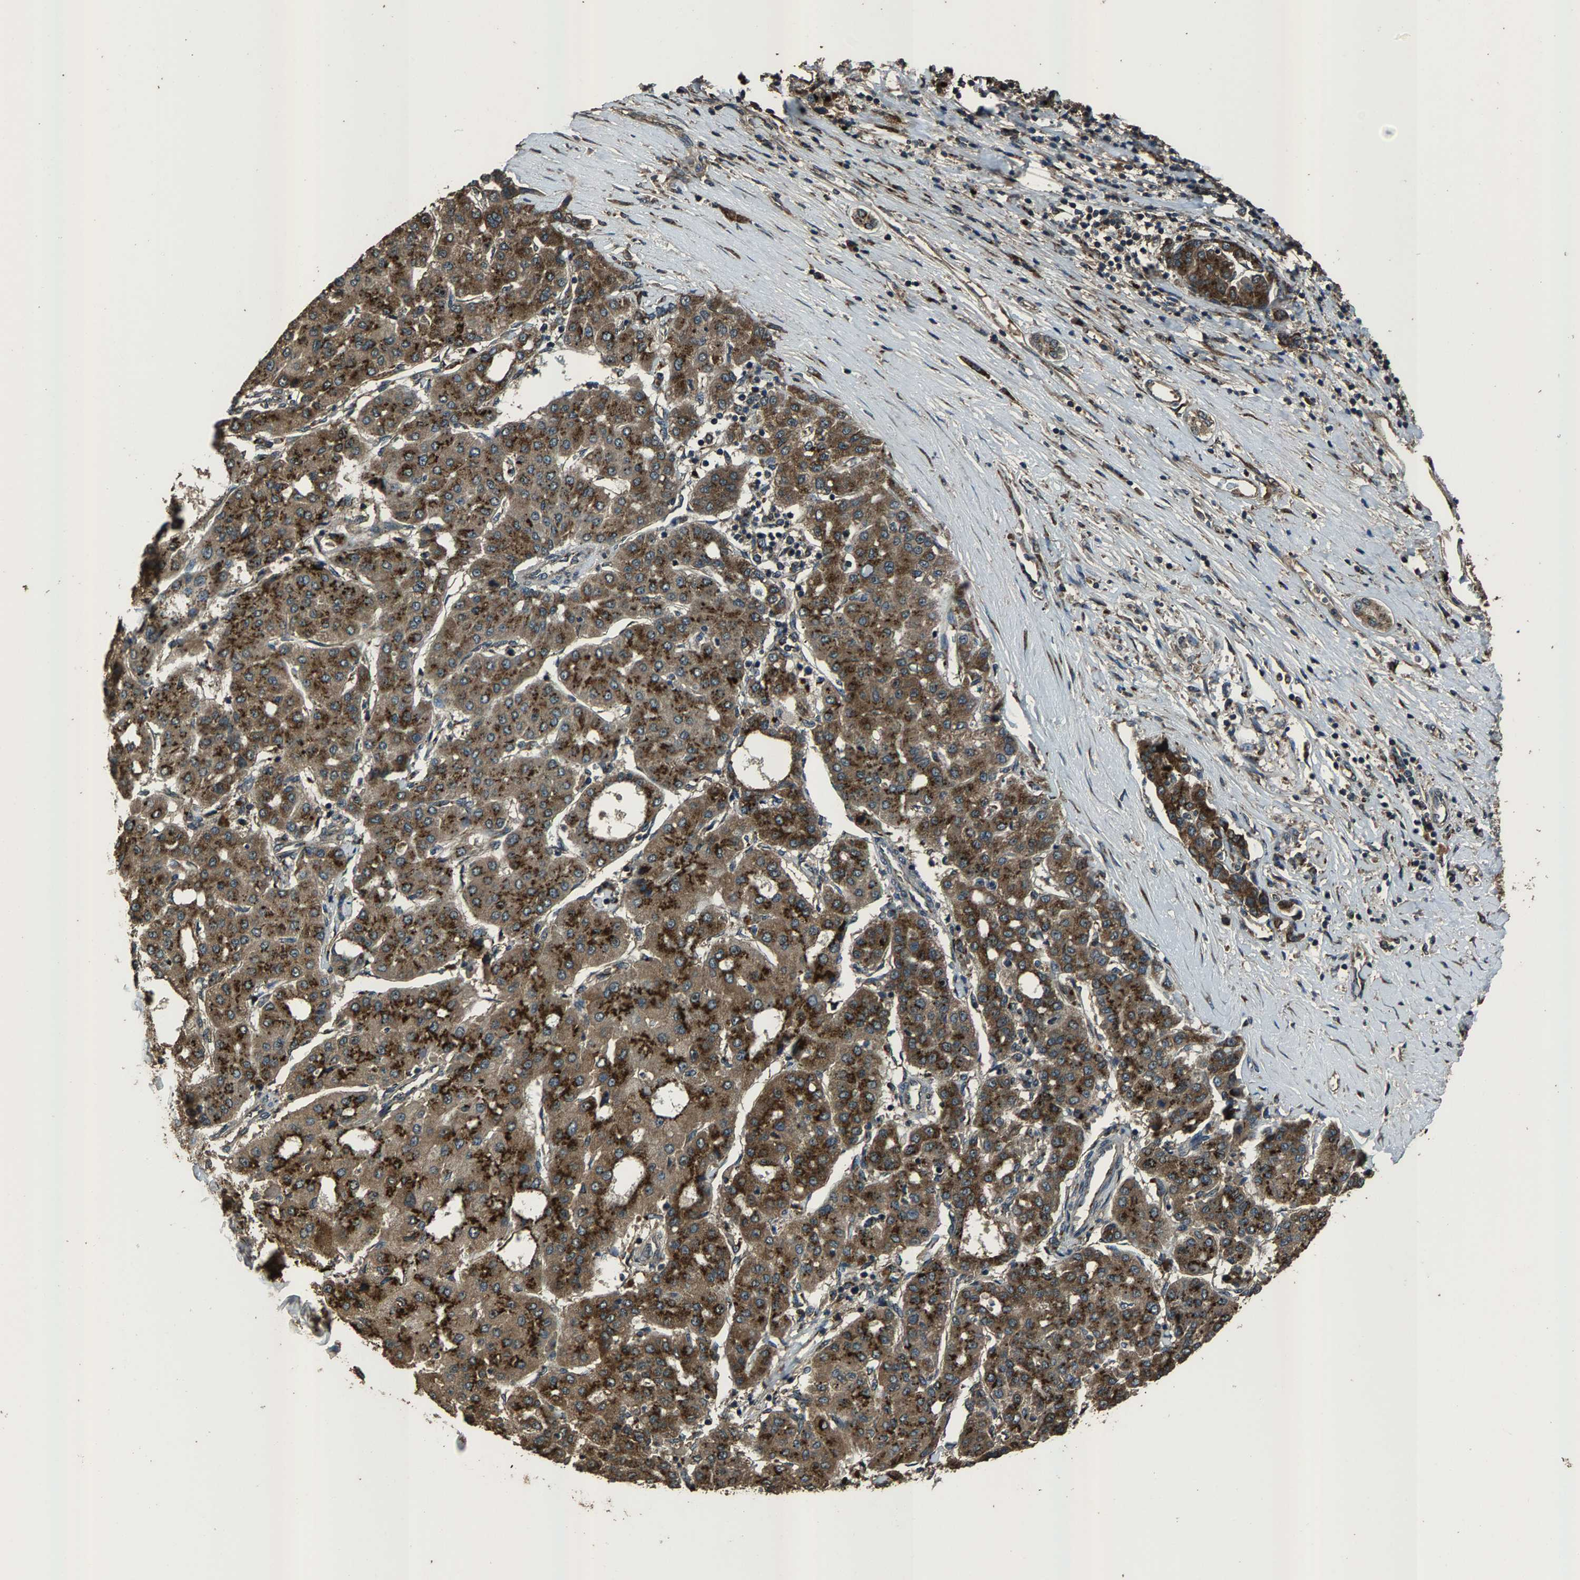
{"staining": {"intensity": "strong", "quantity": ">75%", "location": "cytoplasmic/membranous"}, "tissue": "liver cancer", "cell_type": "Tumor cells", "image_type": "cancer", "snomed": [{"axis": "morphology", "description": "Carcinoma, Hepatocellular, NOS"}, {"axis": "topography", "description": "Liver"}], "caption": "This photomicrograph shows IHC staining of liver hepatocellular carcinoma, with high strong cytoplasmic/membranous expression in approximately >75% of tumor cells.", "gene": "SLC38A10", "patient": {"sex": "male", "age": 65}}